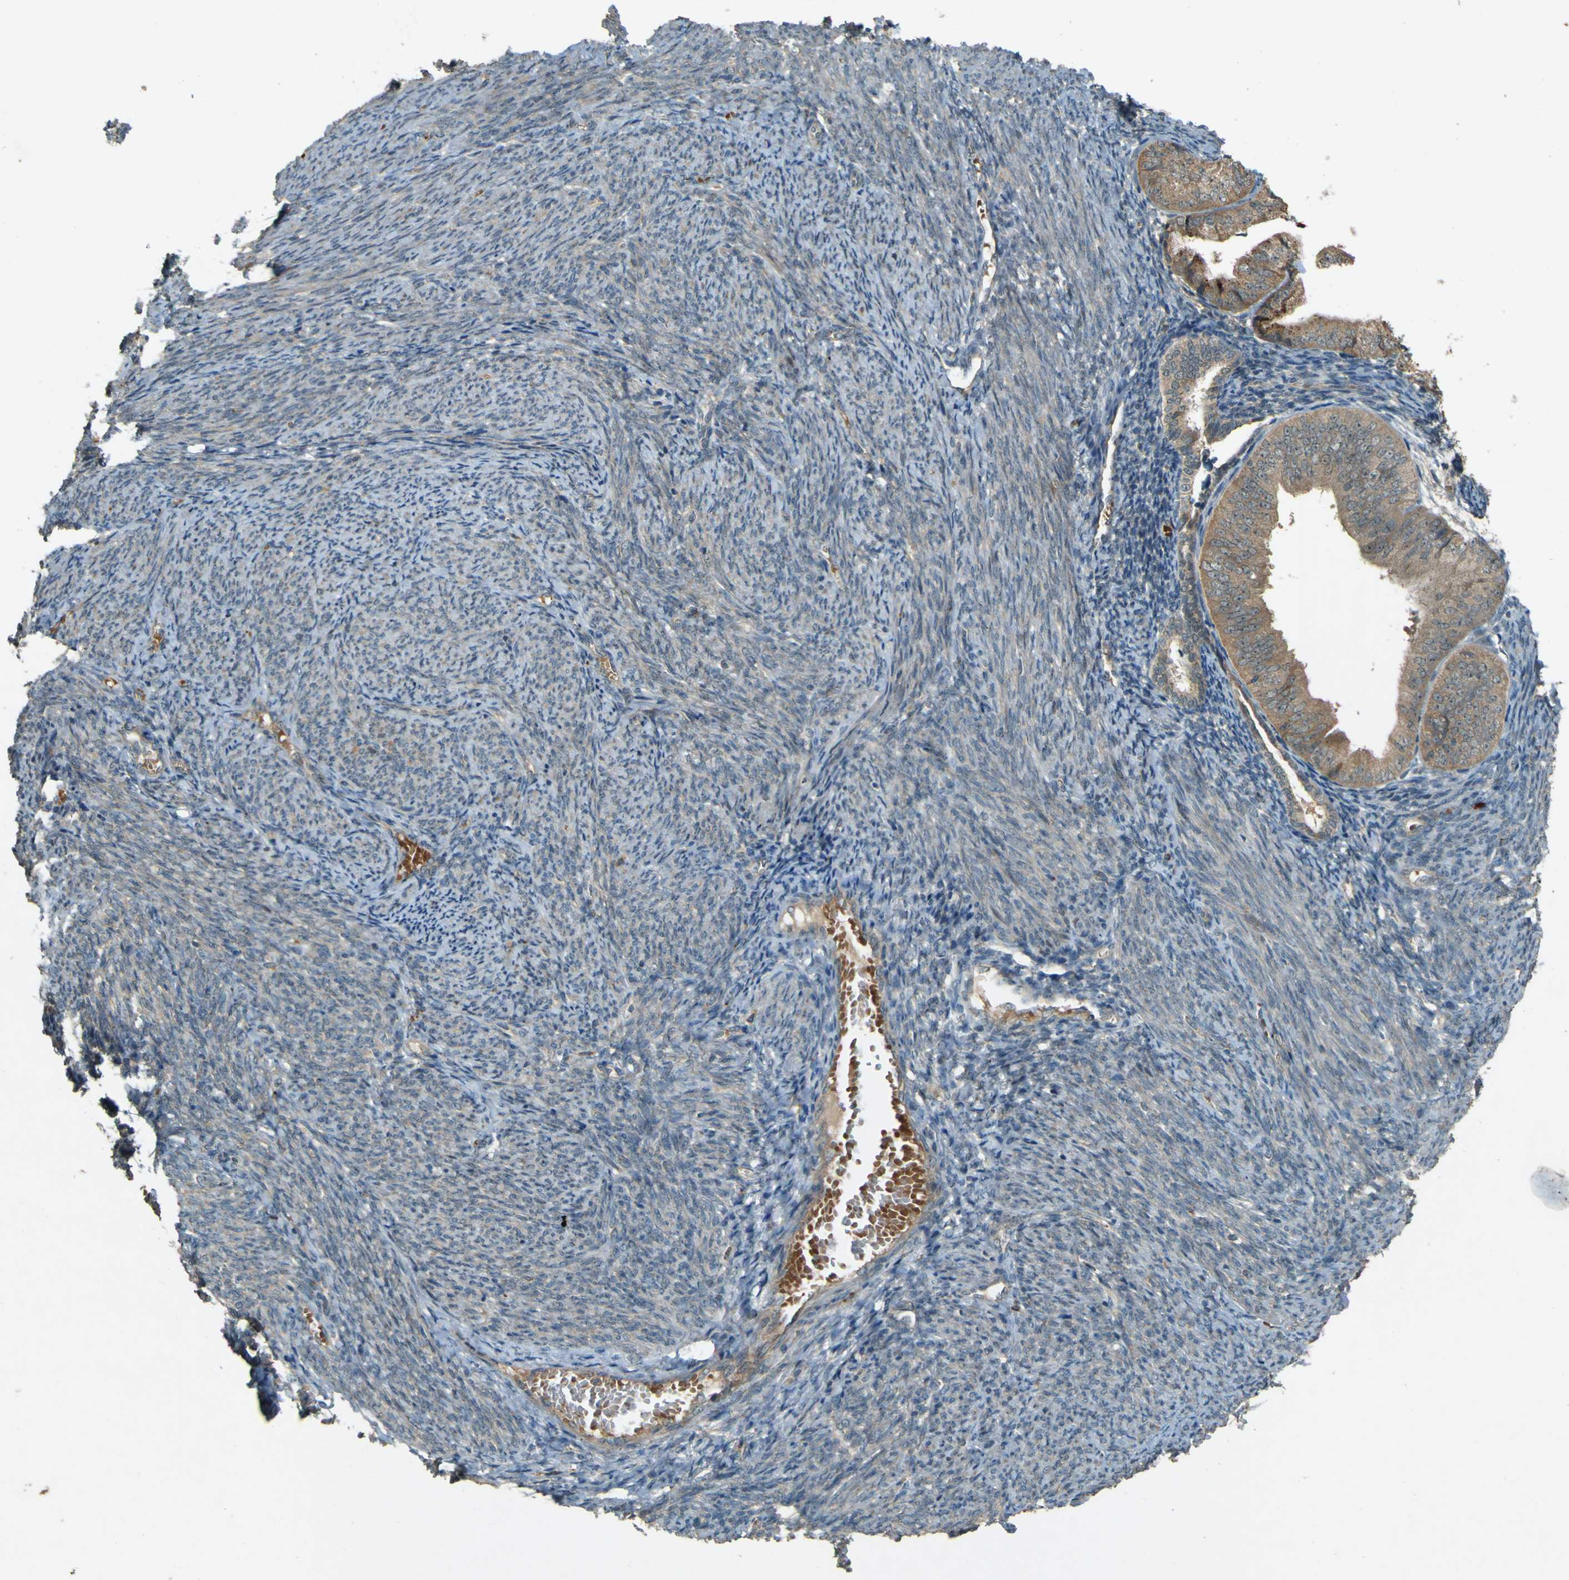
{"staining": {"intensity": "weak", "quantity": ">75%", "location": "cytoplasmic/membranous"}, "tissue": "endometrial cancer", "cell_type": "Tumor cells", "image_type": "cancer", "snomed": [{"axis": "morphology", "description": "Adenocarcinoma, NOS"}, {"axis": "topography", "description": "Endometrium"}], "caption": "DAB (3,3'-diaminobenzidine) immunohistochemical staining of endometrial adenocarcinoma displays weak cytoplasmic/membranous protein positivity in about >75% of tumor cells. The staining was performed using DAB to visualize the protein expression in brown, while the nuclei were stained in blue with hematoxylin (Magnification: 20x).", "gene": "MPDZ", "patient": {"sex": "female", "age": 63}}